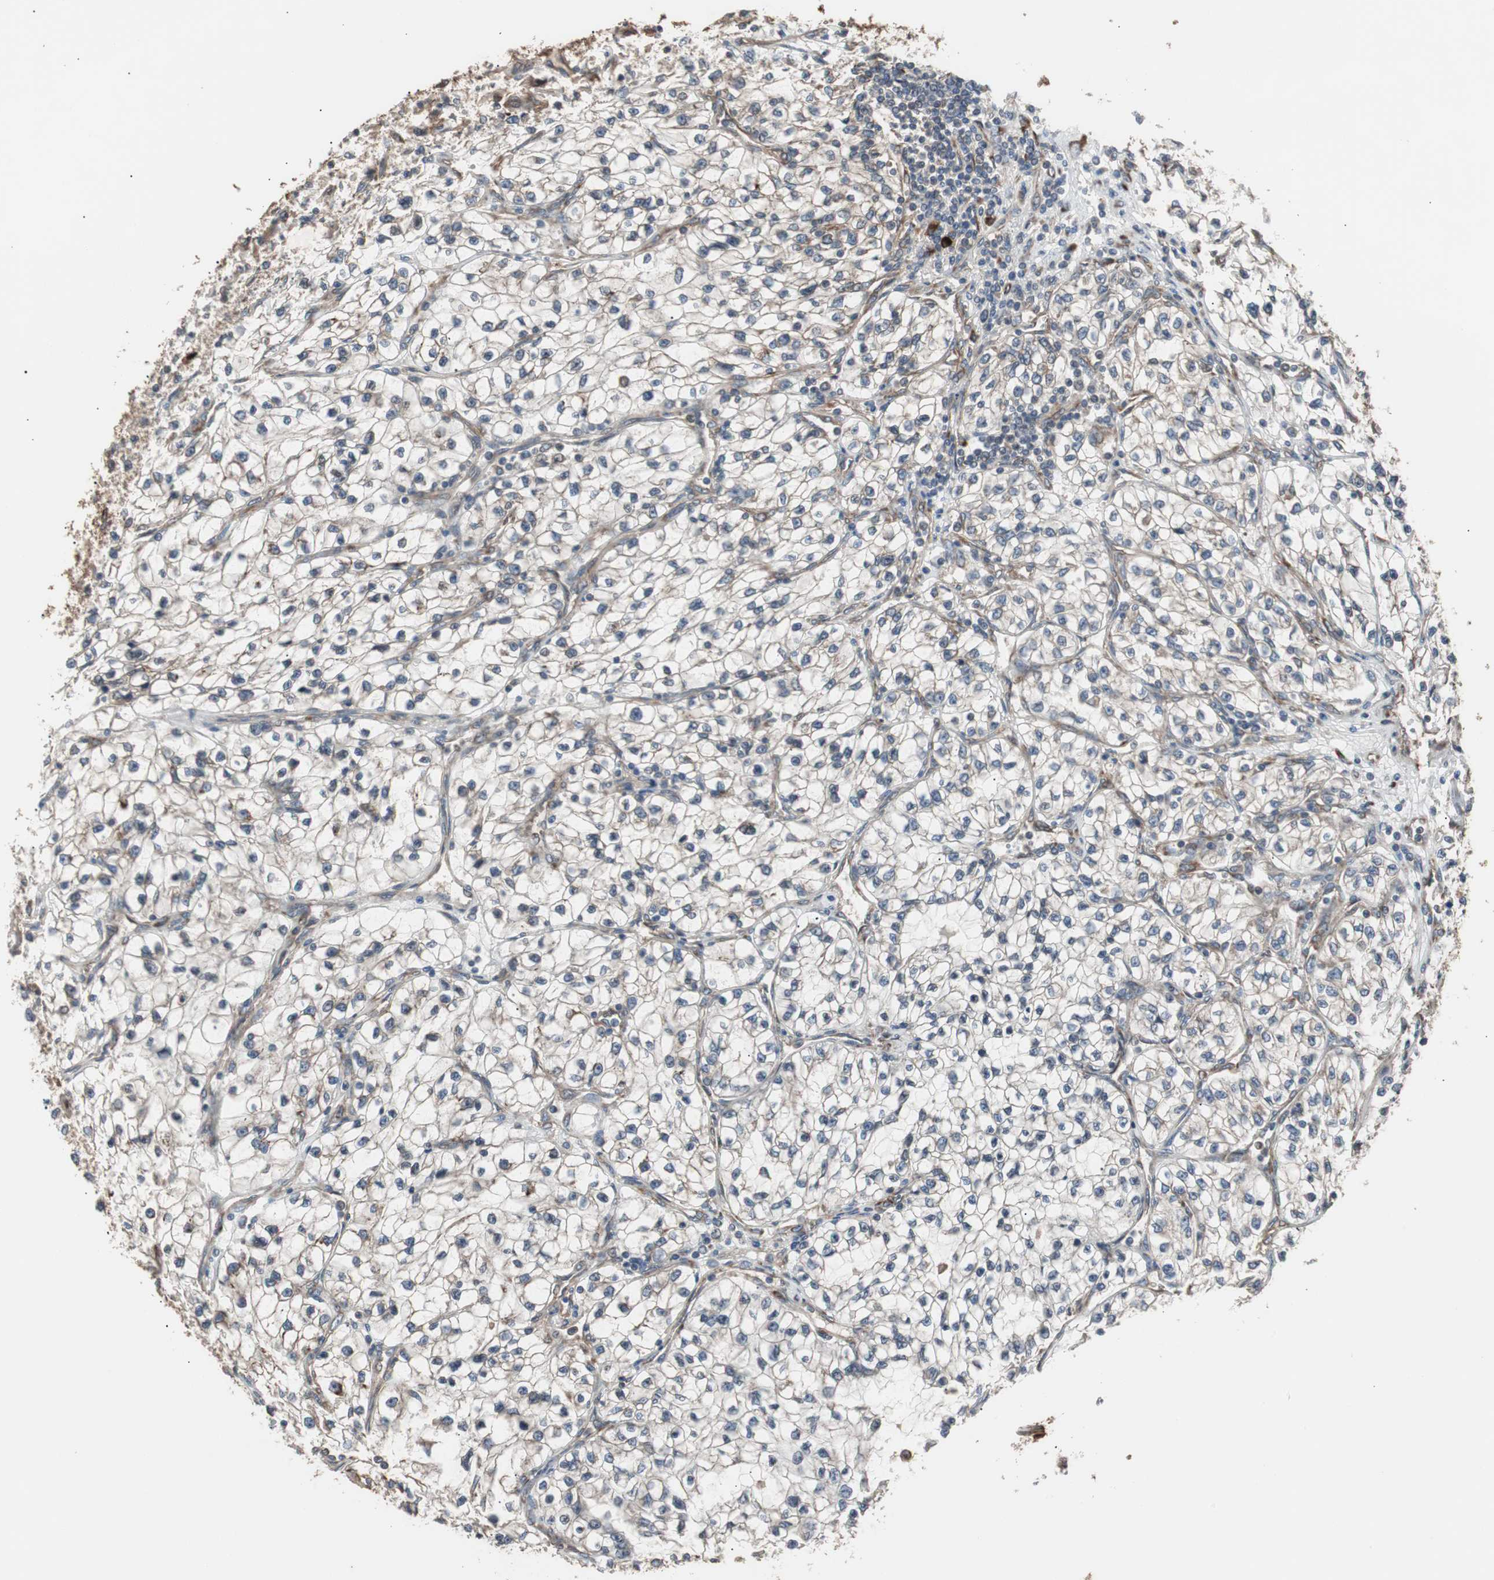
{"staining": {"intensity": "moderate", "quantity": ">75%", "location": "cytoplasmic/membranous"}, "tissue": "renal cancer", "cell_type": "Tumor cells", "image_type": "cancer", "snomed": [{"axis": "morphology", "description": "Adenocarcinoma, NOS"}, {"axis": "topography", "description": "Kidney"}], "caption": "Tumor cells show medium levels of moderate cytoplasmic/membranous staining in approximately >75% of cells in renal cancer (adenocarcinoma).", "gene": "LZTS1", "patient": {"sex": "female", "age": 57}}